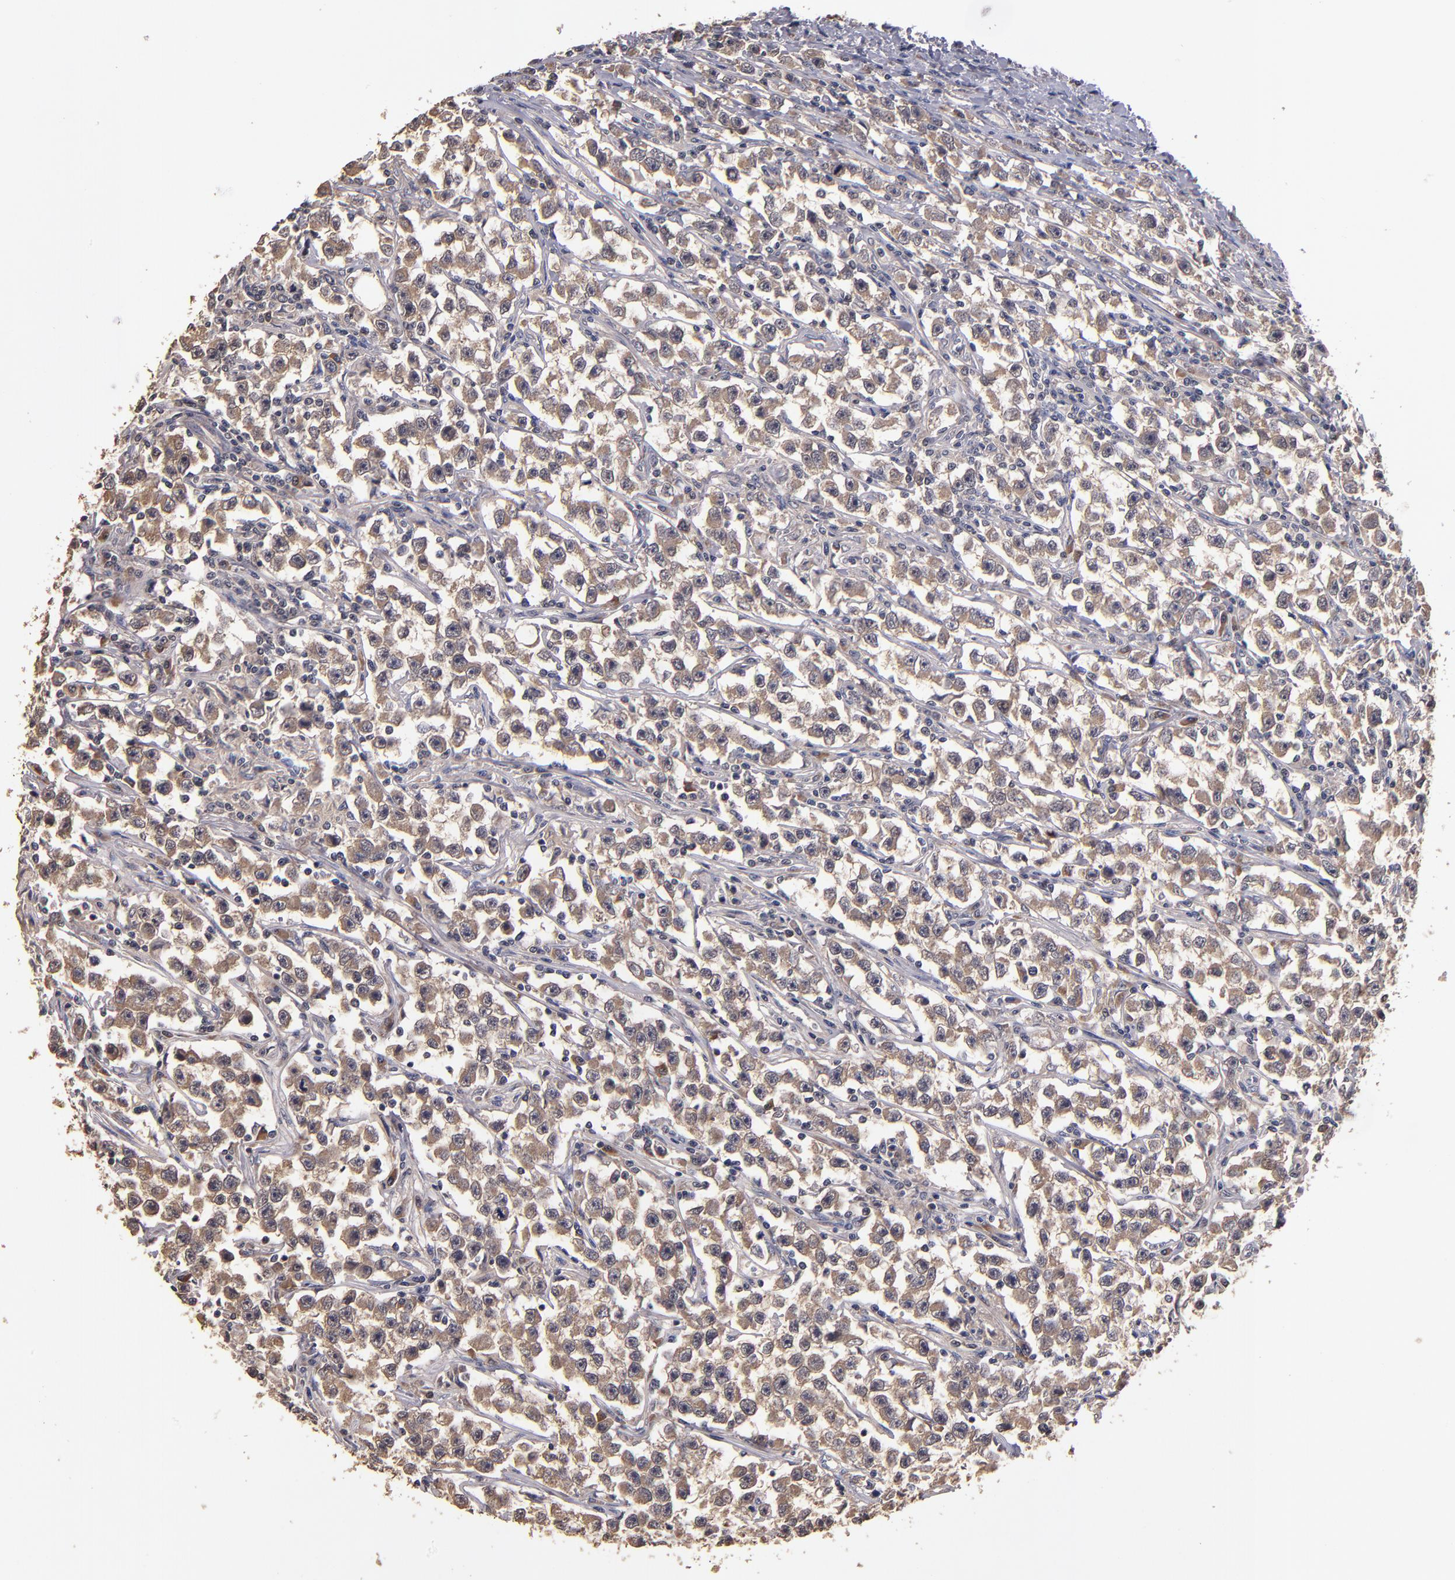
{"staining": {"intensity": "moderate", "quantity": ">75%", "location": "cytoplasmic/membranous"}, "tissue": "testis cancer", "cell_type": "Tumor cells", "image_type": "cancer", "snomed": [{"axis": "morphology", "description": "Seminoma, NOS"}, {"axis": "topography", "description": "Testis"}], "caption": "Seminoma (testis) was stained to show a protein in brown. There is medium levels of moderate cytoplasmic/membranous expression in approximately >75% of tumor cells.", "gene": "TTLL12", "patient": {"sex": "male", "age": 33}}